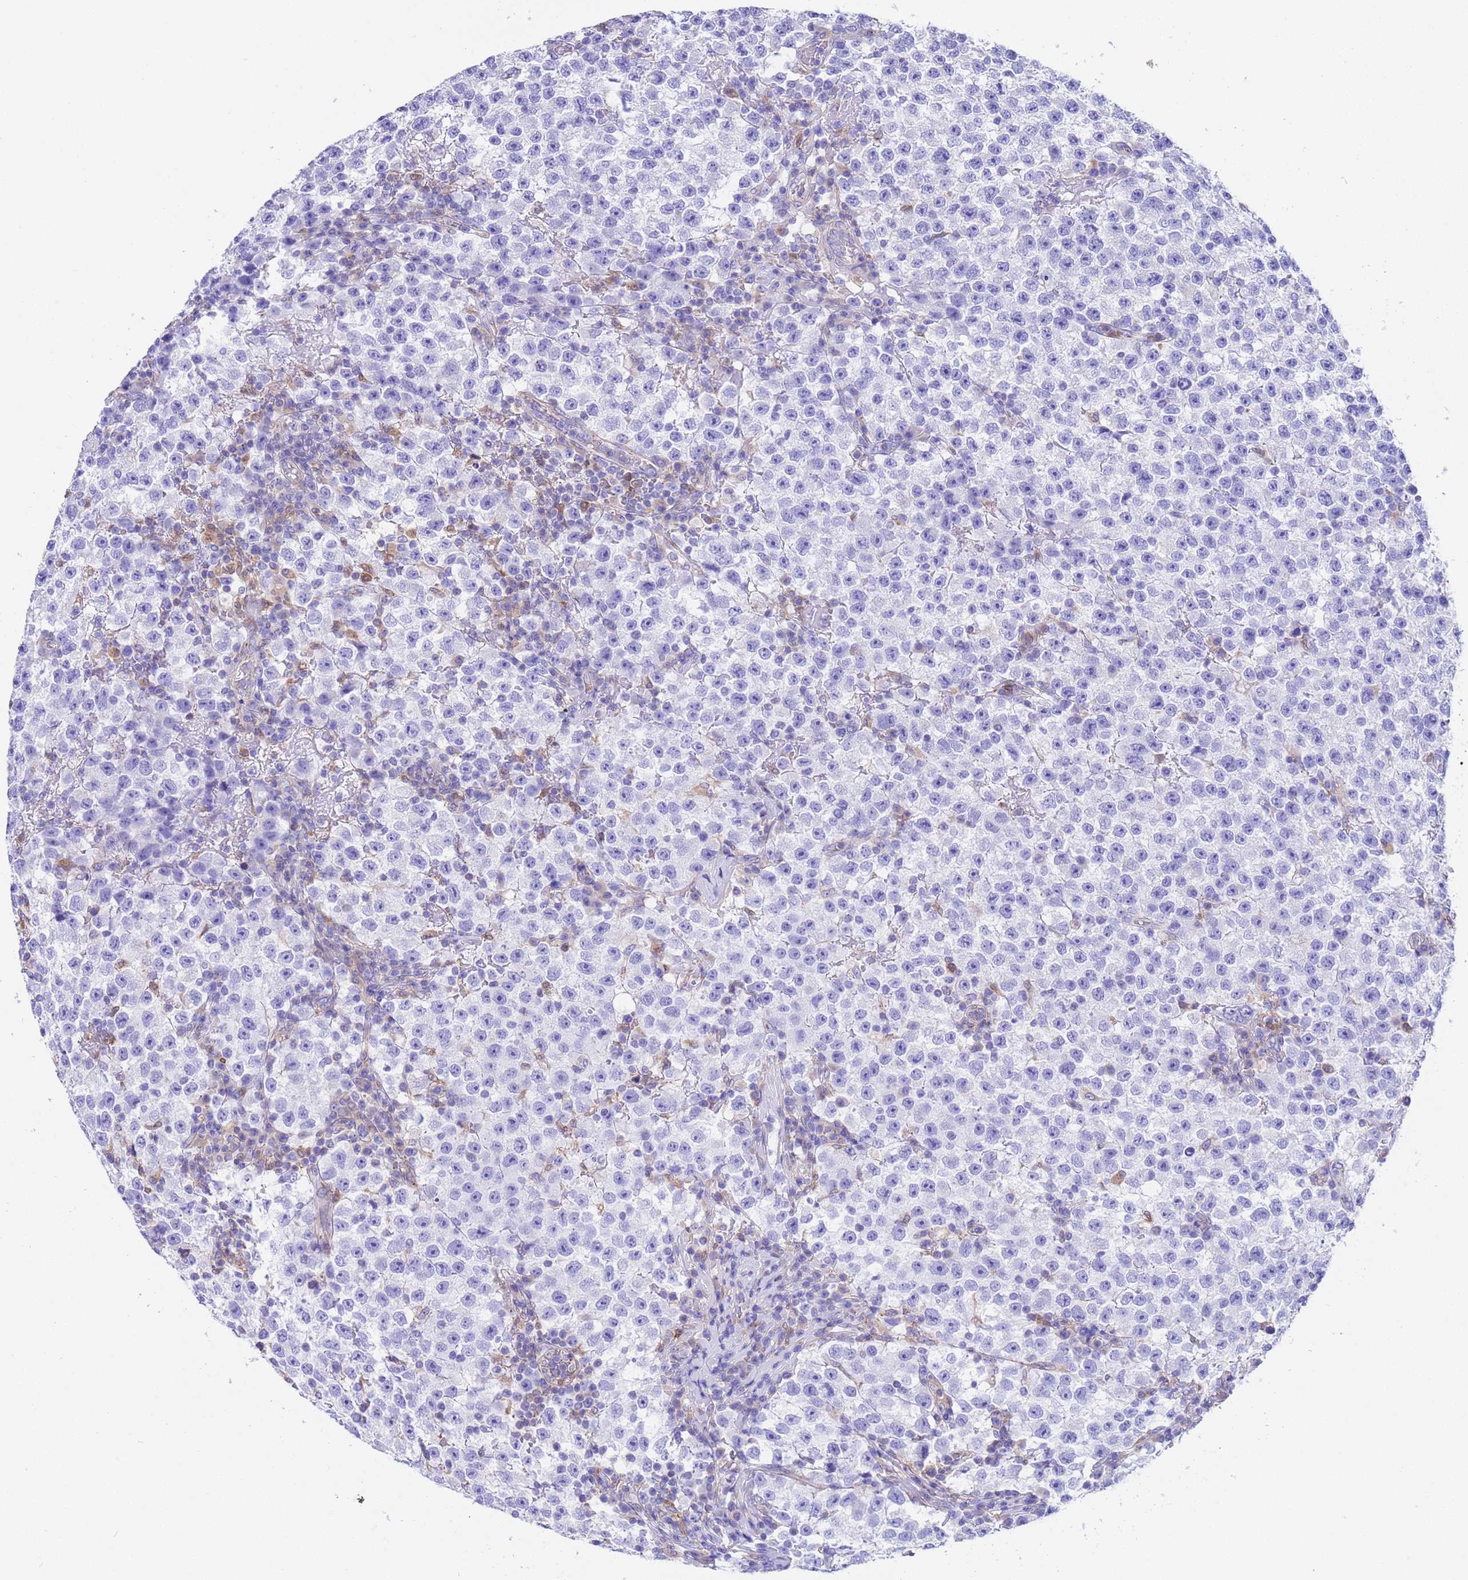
{"staining": {"intensity": "negative", "quantity": "none", "location": "none"}, "tissue": "testis cancer", "cell_type": "Tumor cells", "image_type": "cancer", "snomed": [{"axis": "morphology", "description": "Seminoma, NOS"}, {"axis": "topography", "description": "Testis"}], "caption": "DAB immunohistochemical staining of human testis cancer (seminoma) shows no significant expression in tumor cells.", "gene": "C6orf47", "patient": {"sex": "male", "age": 22}}